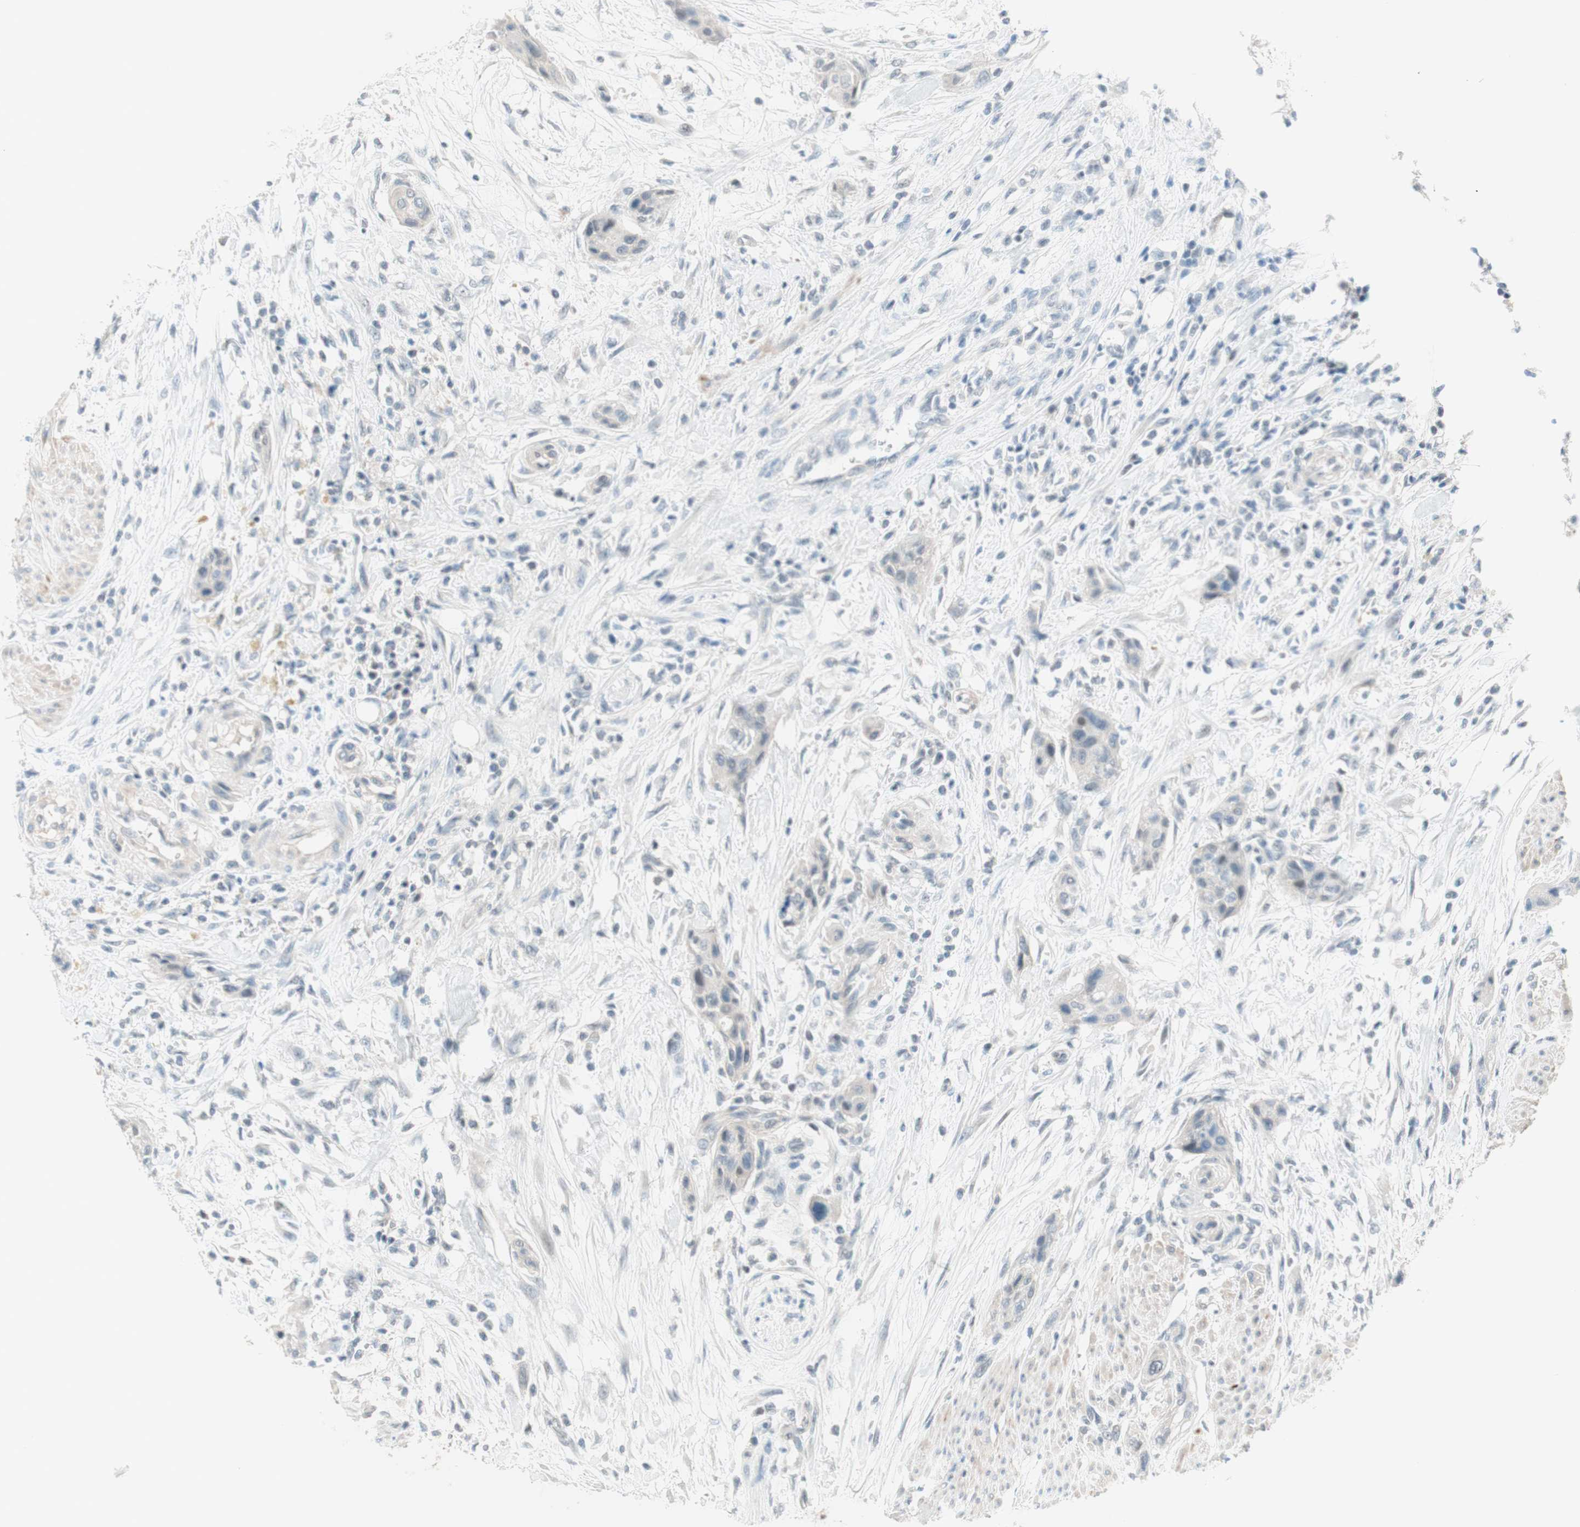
{"staining": {"intensity": "negative", "quantity": "none", "location": "none"}, "tissue": "urothelial cancer", "cell_type": "Tumor cells", "image_type": "cancer", "snomed": [{"axis": "morphology", "description": "Urothelial carcinoma, High grade"}, {"axis": "topography", "description": "Urinary bladder"}], "caption": "This is an IHC micrograph of human urothelial cancer. There is no expression in tumor cells.", "gene": "JPH1", "patient": {"sex": "male", "age": 35}}